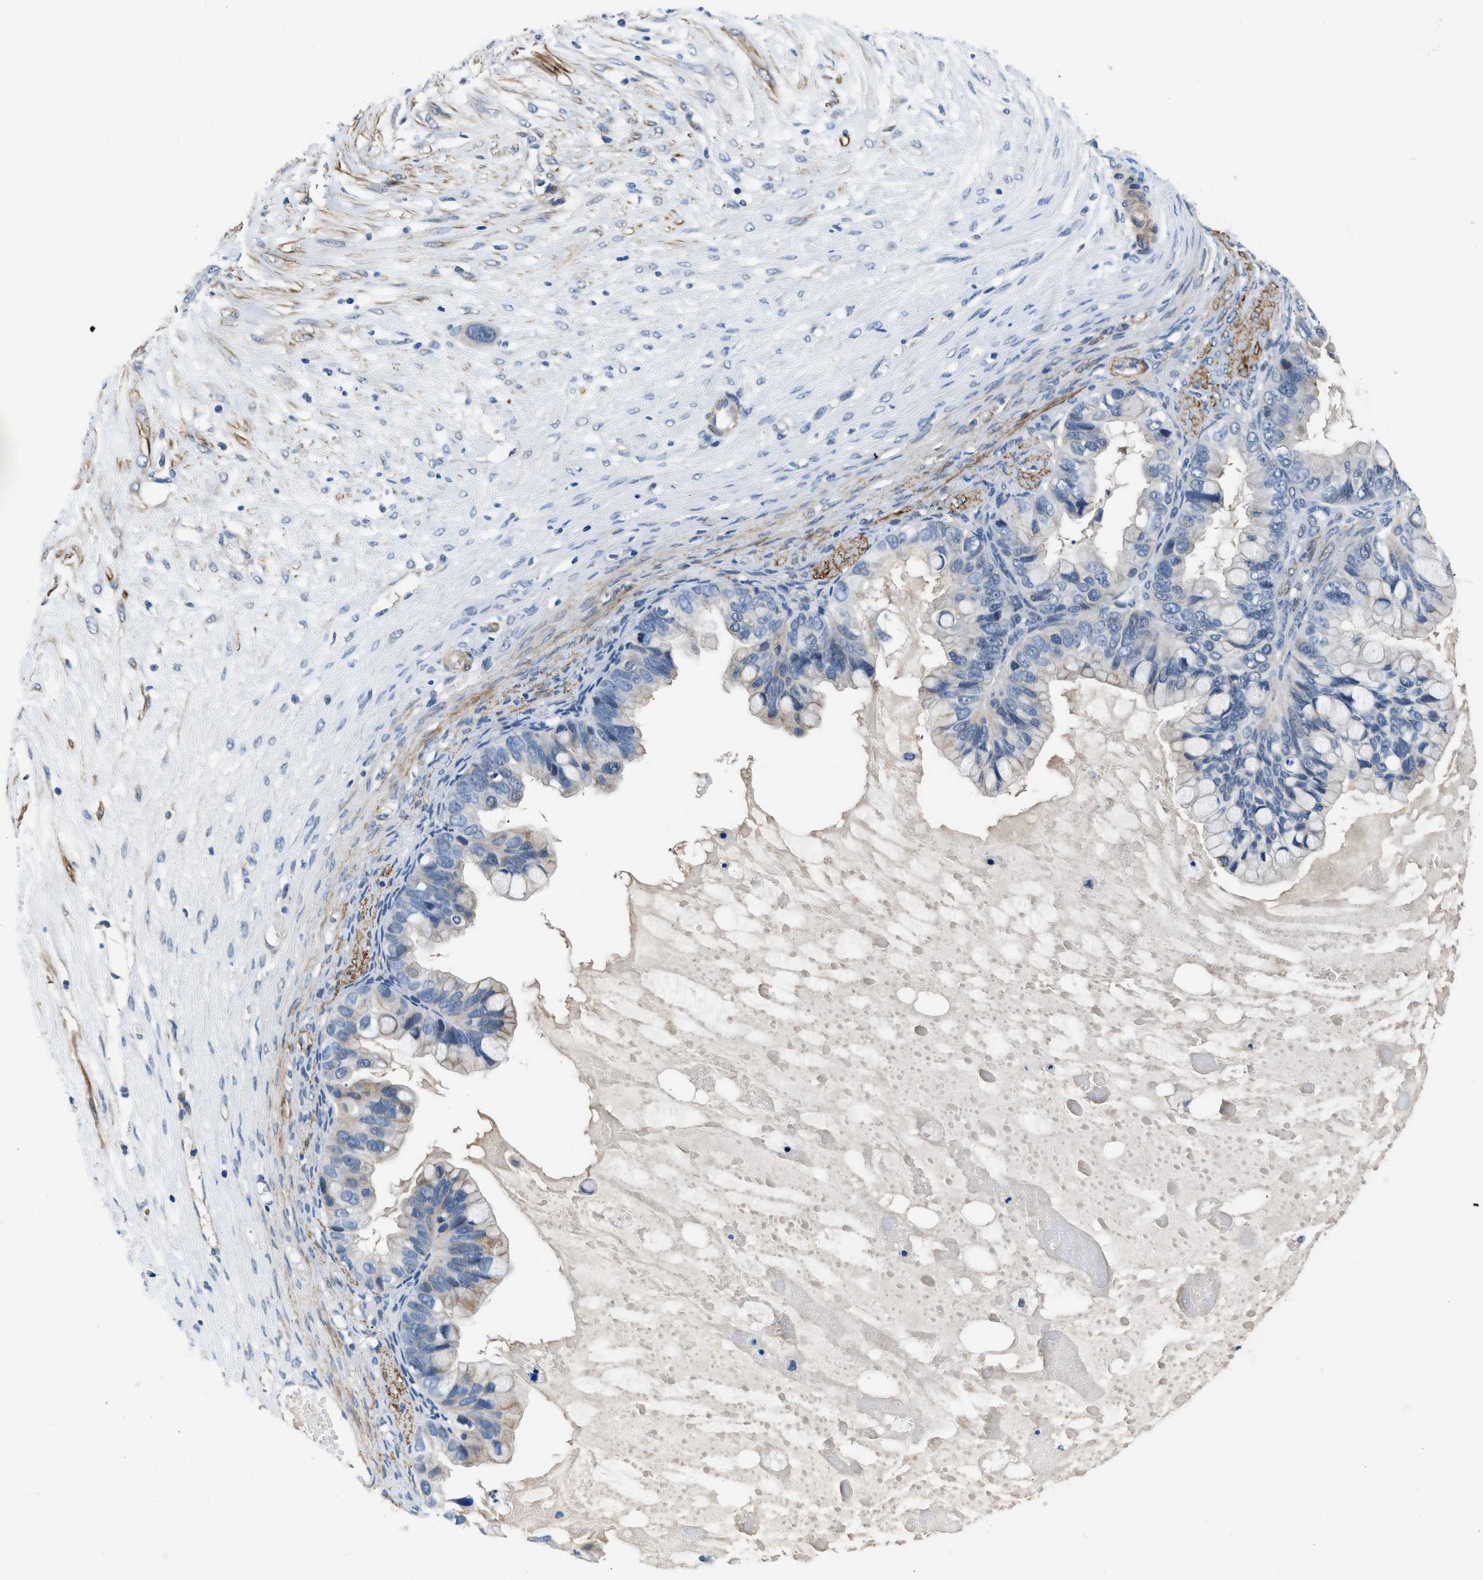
{"staining": {"intensity": "weak", "quantity": "<25%", "location": "cytoplasmic/membranous"}, "tissue": "ovarian cancer", "cell_type": "Tumor cells", "image_type": "cancer", "snomed": [{"axis": "morphology", "description": "Cystadenocarcinoma, mucinous, NOS"}, {"axis": "topography", "description": "Ovary"}], "caption": "This is a micrograph of immunohistochemistry staining of ovarian cancer, which shows no positivity in tumor cells.", "gene": "LANCL2", "patient": {"sex": "female", "age": 80}}